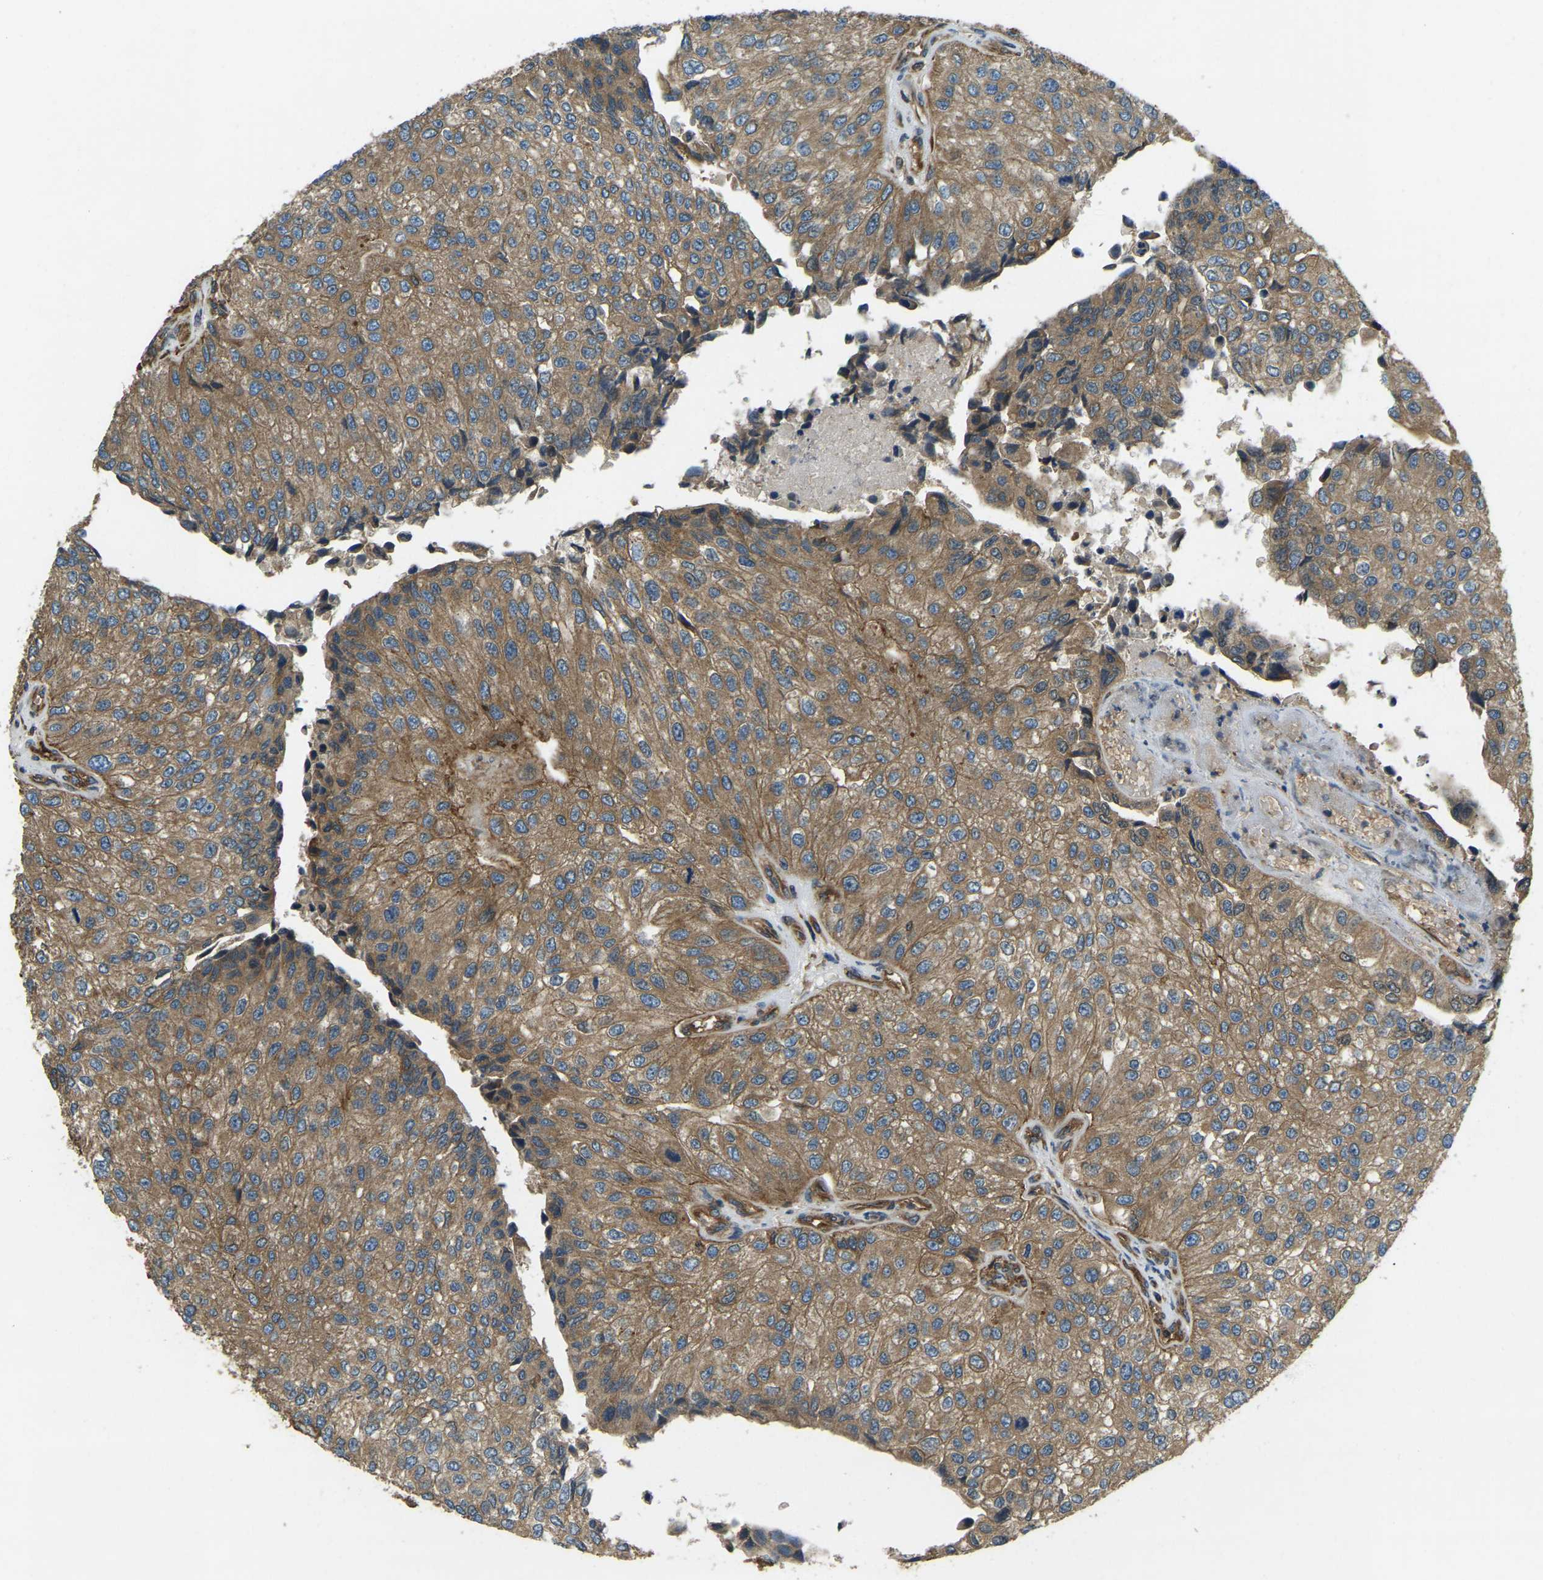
{"staining": {"intensity": "moderate", "quantity": ">75%", "location": "cytoplasmic/membranous"}, "tissue": "urothelial cancer", "cell_type": "Tumor cells", "image_type": "cancer", "snomed": [{"axis": "morphology", "description": "Urothelial carcinoma, High grade"}, {"axis": "topography", "description": "Kidney"}, {"axis": "topography", "description": "Urinary bladder"}], "caption": "Immunohistochemistry (DAB (3,3'-diaminobenzidine)) staining of urothelial carcinoma (high-grade) displays moderate cytoplasmic/membranous protein expression in about >75% of tumor cells.", "gene": "ERGIC1", "patient": {"sex": "male", "age": 77}}